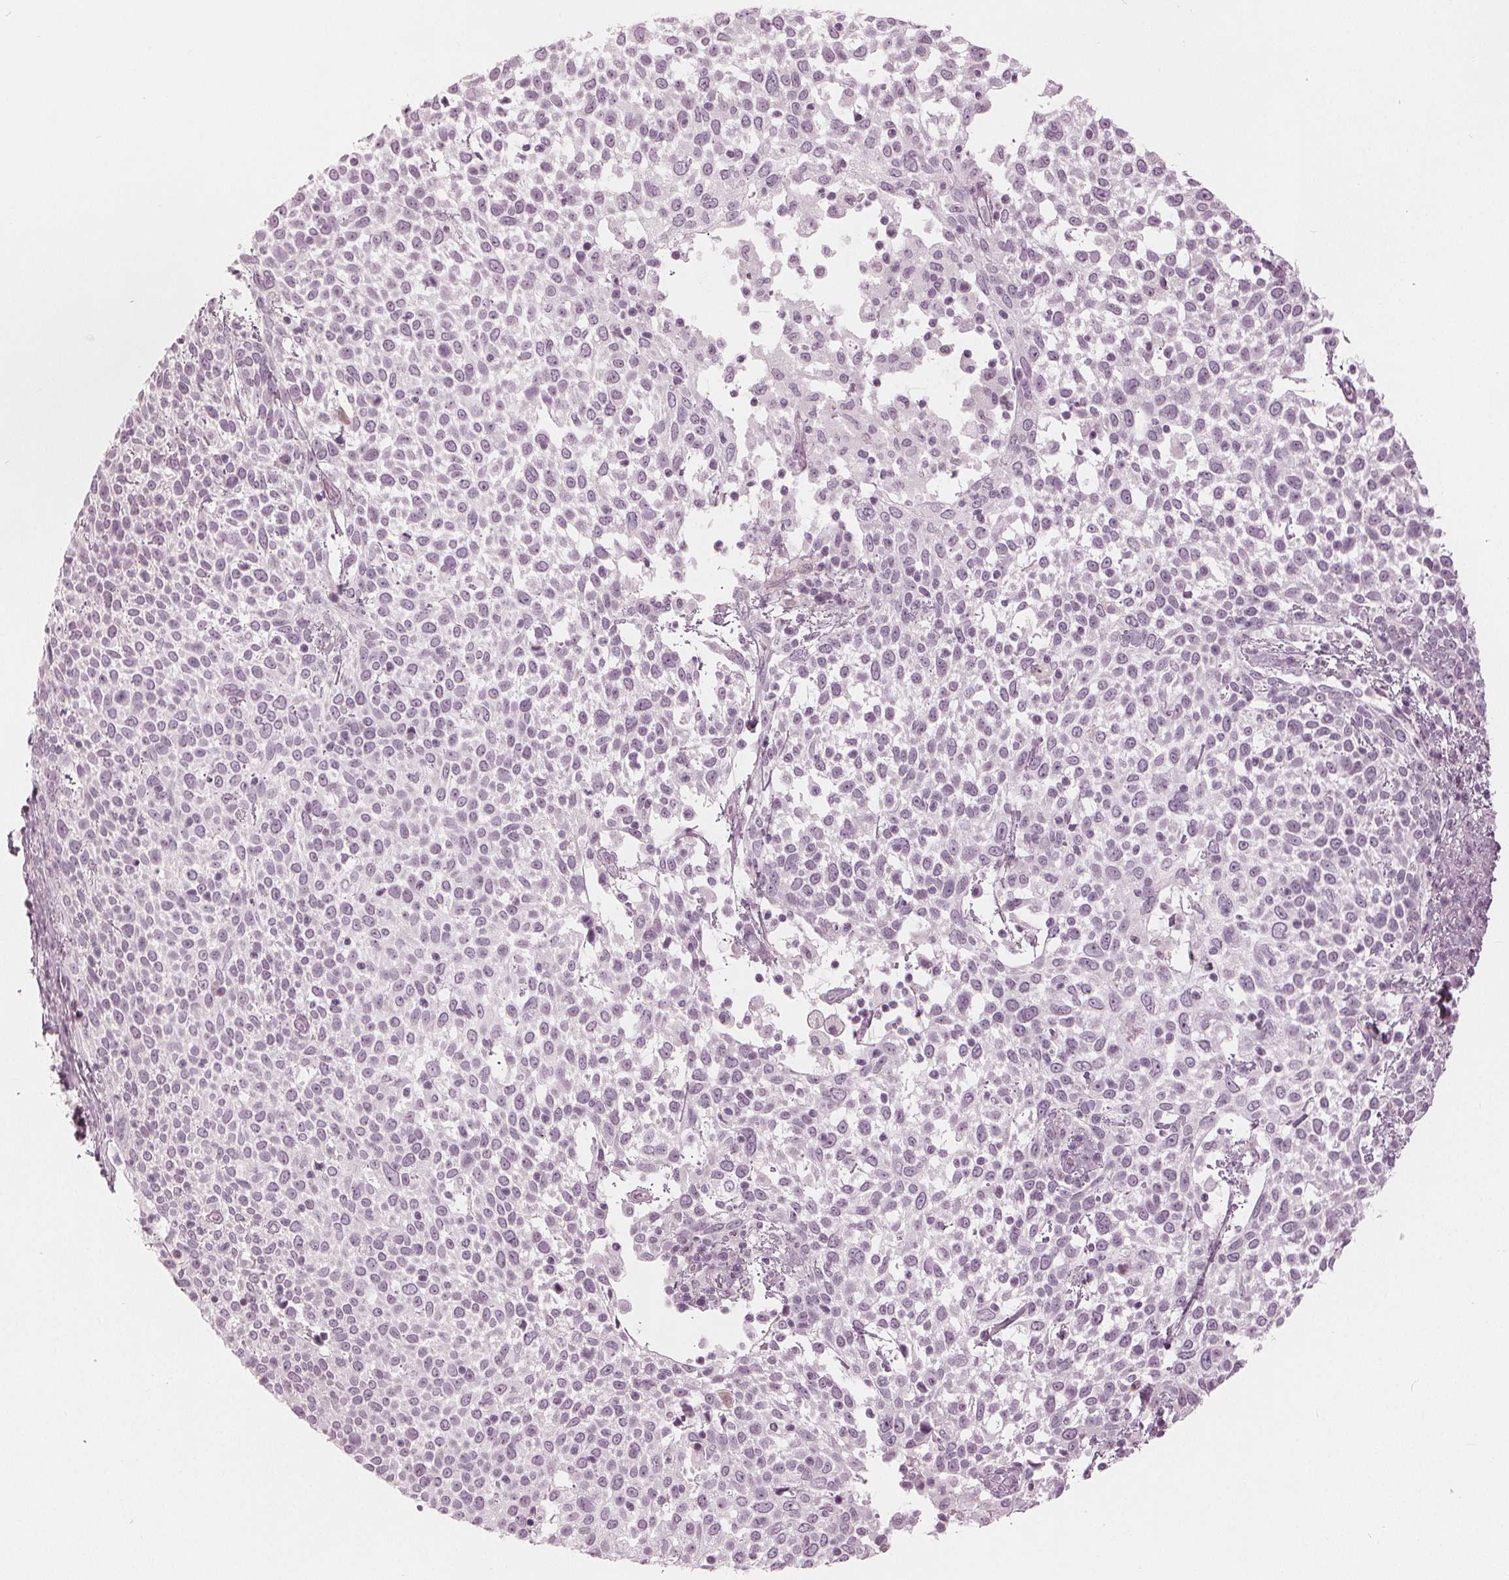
{"staining": {"intensity": "negative", "quantity": "none", "location": "none"}, "tissue": "cervical cancer", "cell_type": "Tumor cells", "image_type": "cancer", "snomed": [{"axis": "morphology", "description": "Squamous cell carcinoma, NOS"}, {"axis": "topography", "description": "Cervix"}], "caption": "A high-resolution photomicrograph shows immunohistochemistry staining of cervical cancer, which exhibits no significant positivity in tumor cells.", "gene": "PAEP", "patient": {"sex": "female", "age": 61}}